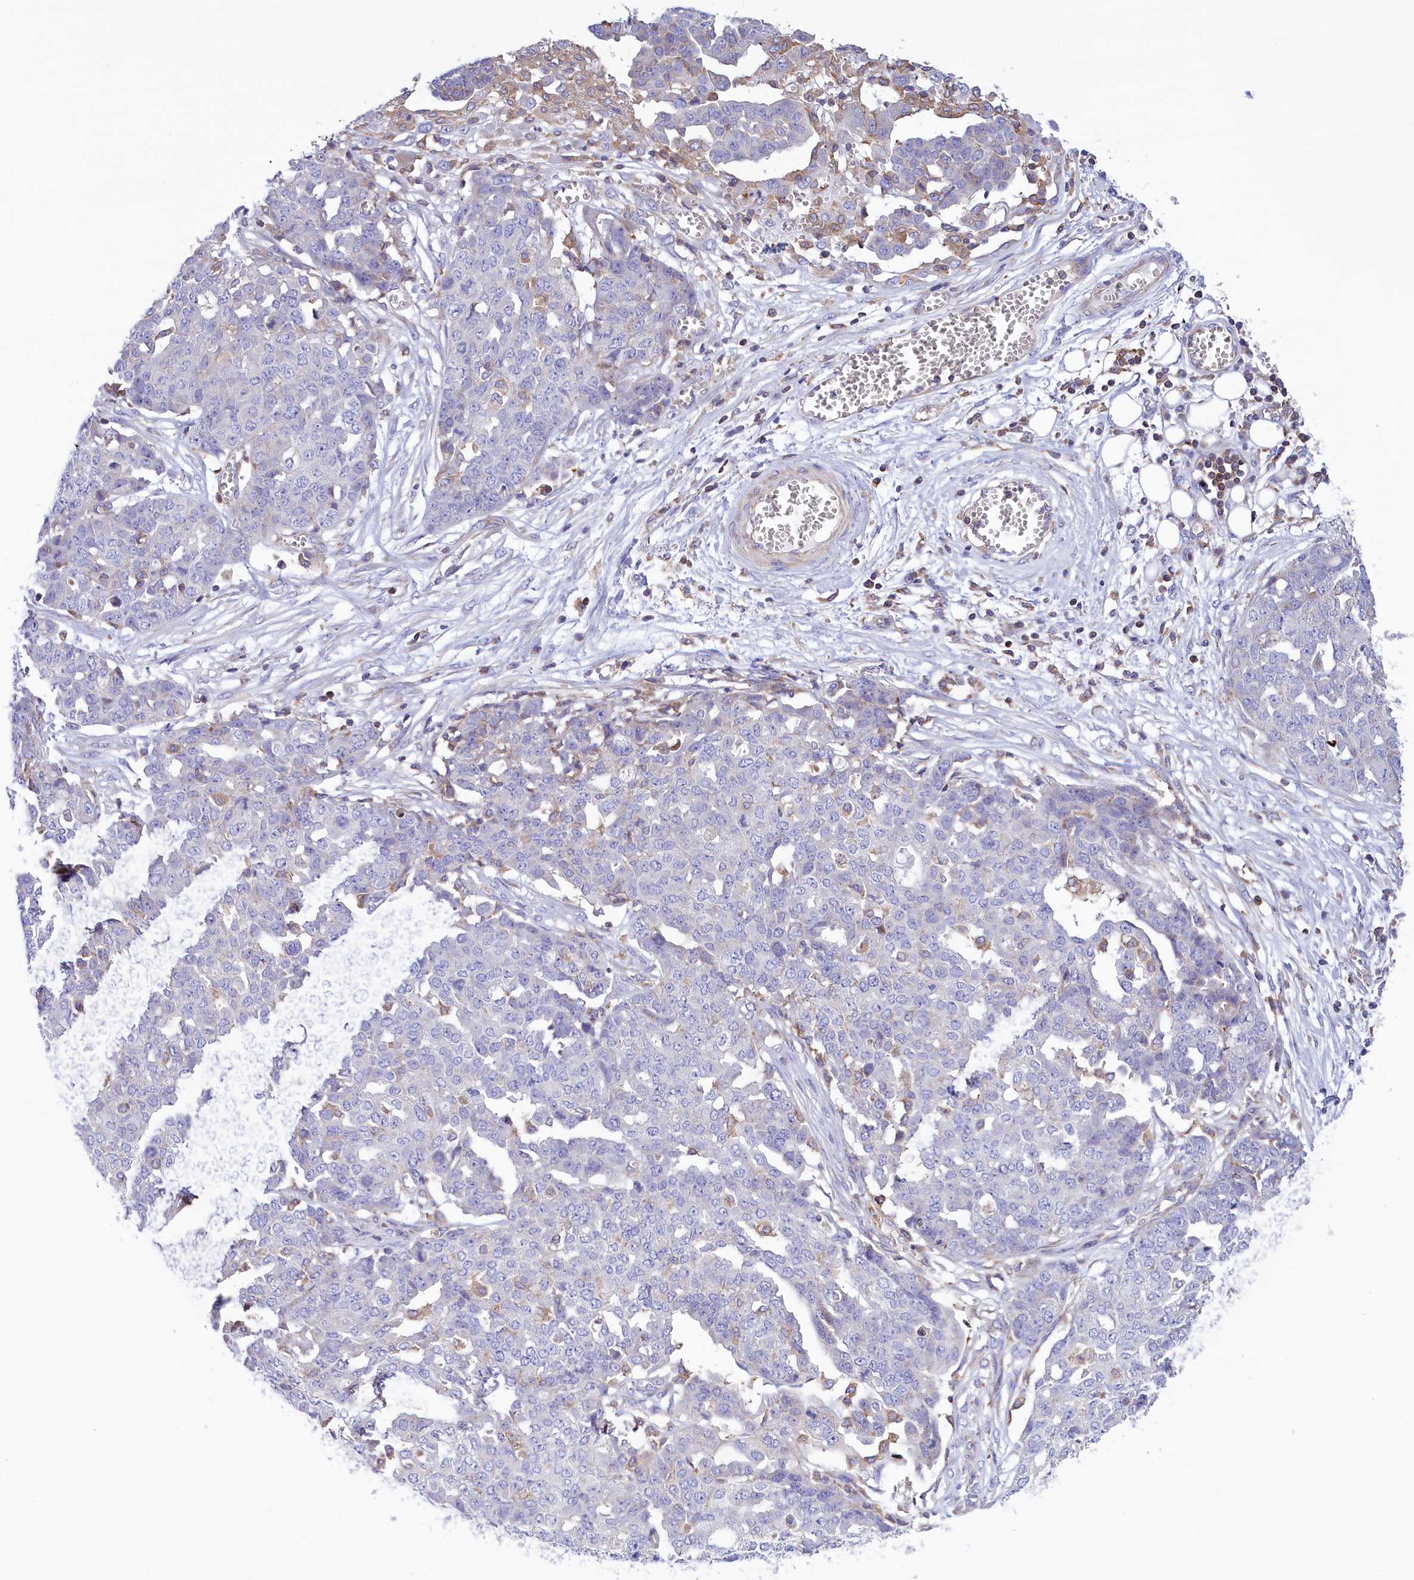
{"staining": {"intensity": "negative", "quantity": "none", "location": "none"}, "tissue": "ovarian cancer", "cell_type": "Tumor cells", "image_type": "cancer", "snomed": [{"axis": "morphology", "description": "Cystadenocarcinoma, serous, NOS"}, {"axis": "topography", "description": "Soft tissue"}, {"axis": "topography", "description": "Ovary"}], "caption": "This is an IHC histopathology image of human ovarian serous cystadenocarcinoma. There is no expression in tumor cells.", "gene": "CORO7-PAM16", "patient": {"sex": "female", "age": 57}}